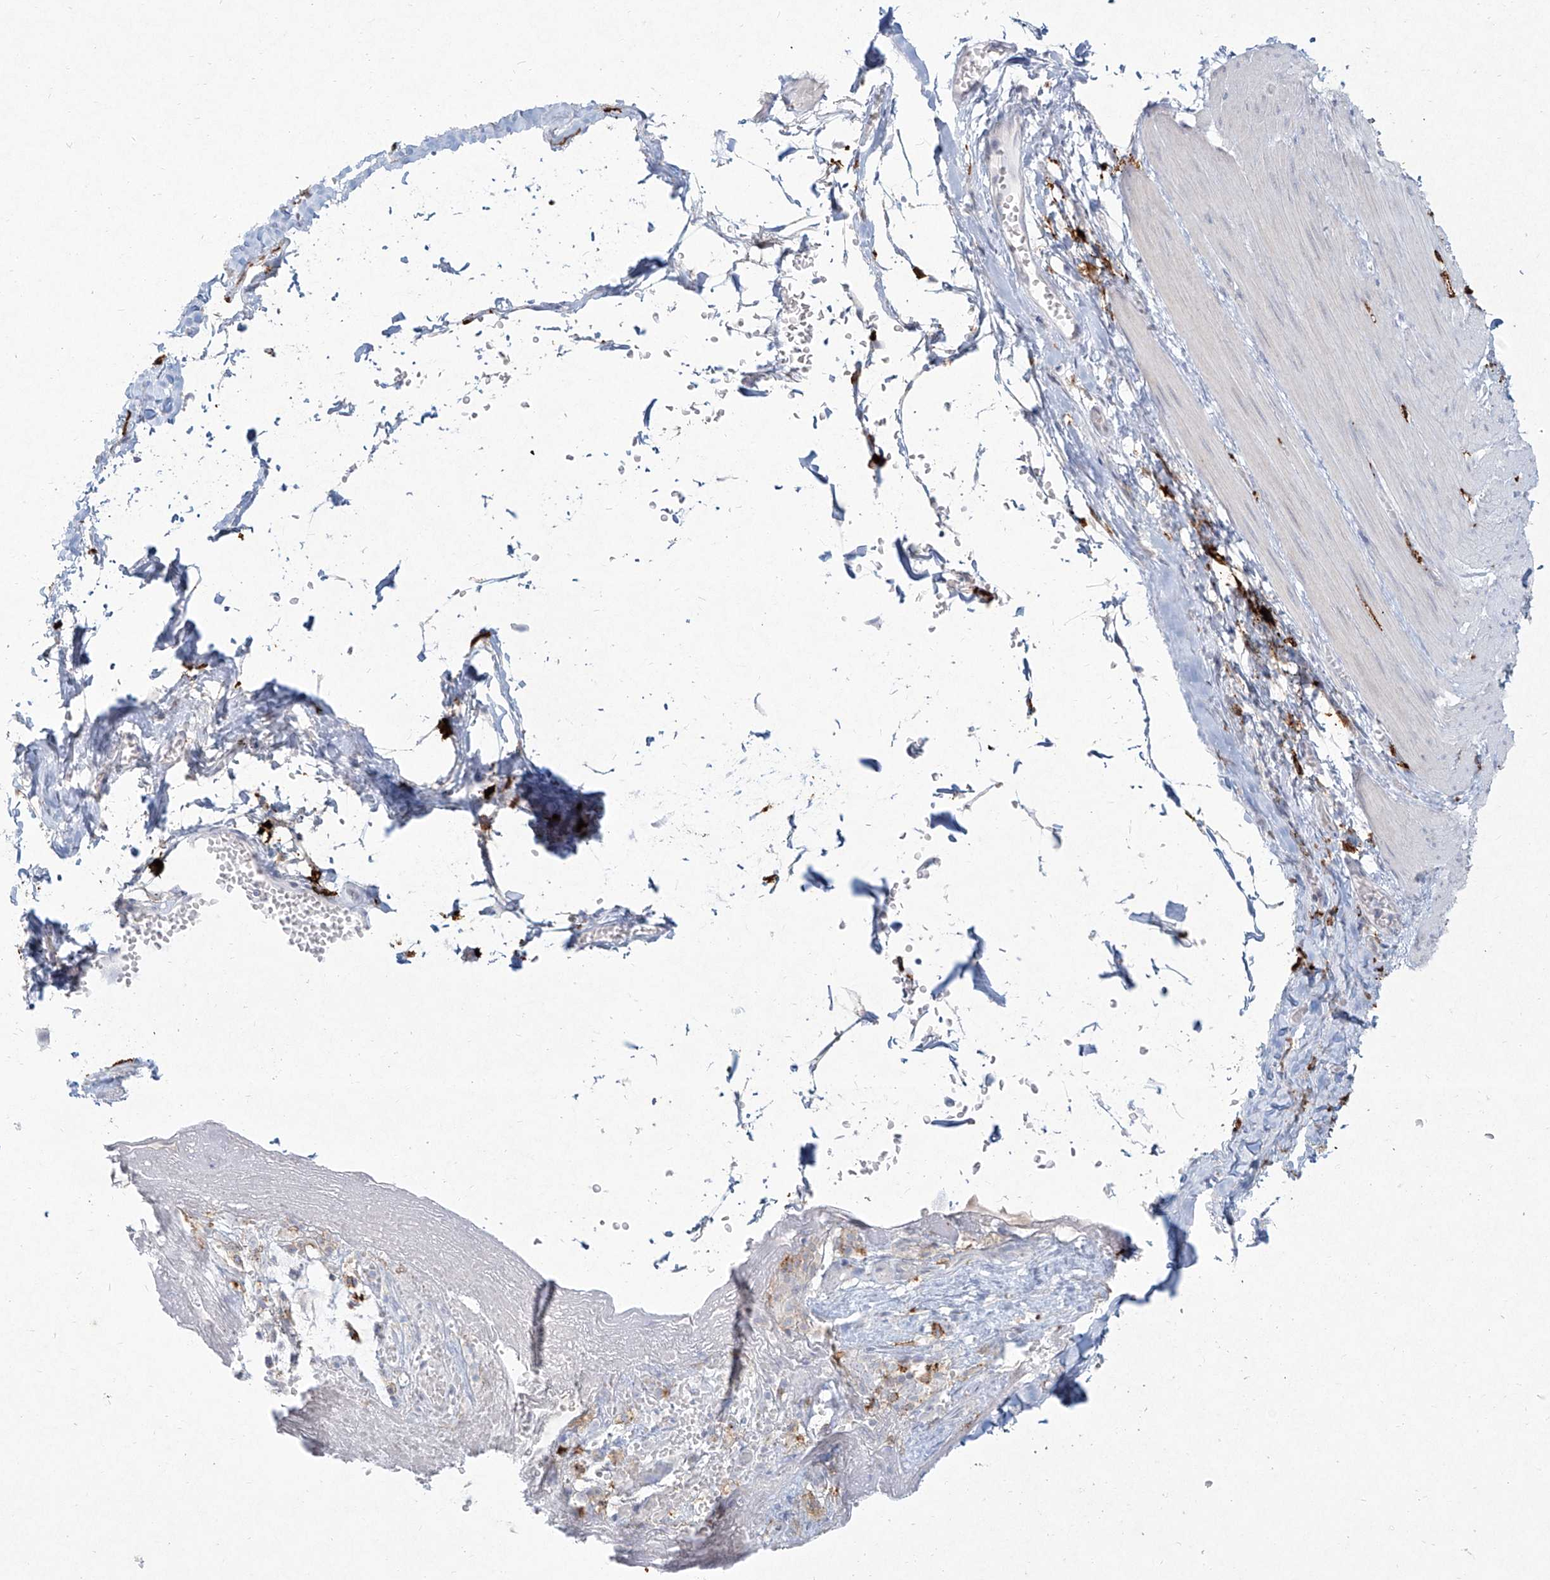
{"staining": {"intensity": "negative", "quantity": "none", "location": "none"}, "tissue": "smooth muscle", "cell_type": "Smooth muscle cells", "image_type": "normal", "snomed": [{"axis": "morphology", "description": "Normal tissue, NOS"}, {"axis": "morphology", "description": "Adenocarcinoma, NOS"}, {"axis": "topography", "description": "Colon"}, {"axis": "topography", "description": "Peripheral nerve tissue"}], "caption": "IHC of benign smooth muscle exhibits no expression in smooth muscle cells.", "gene": "CD209", "patient": {"sex": "male", "age": 14}}